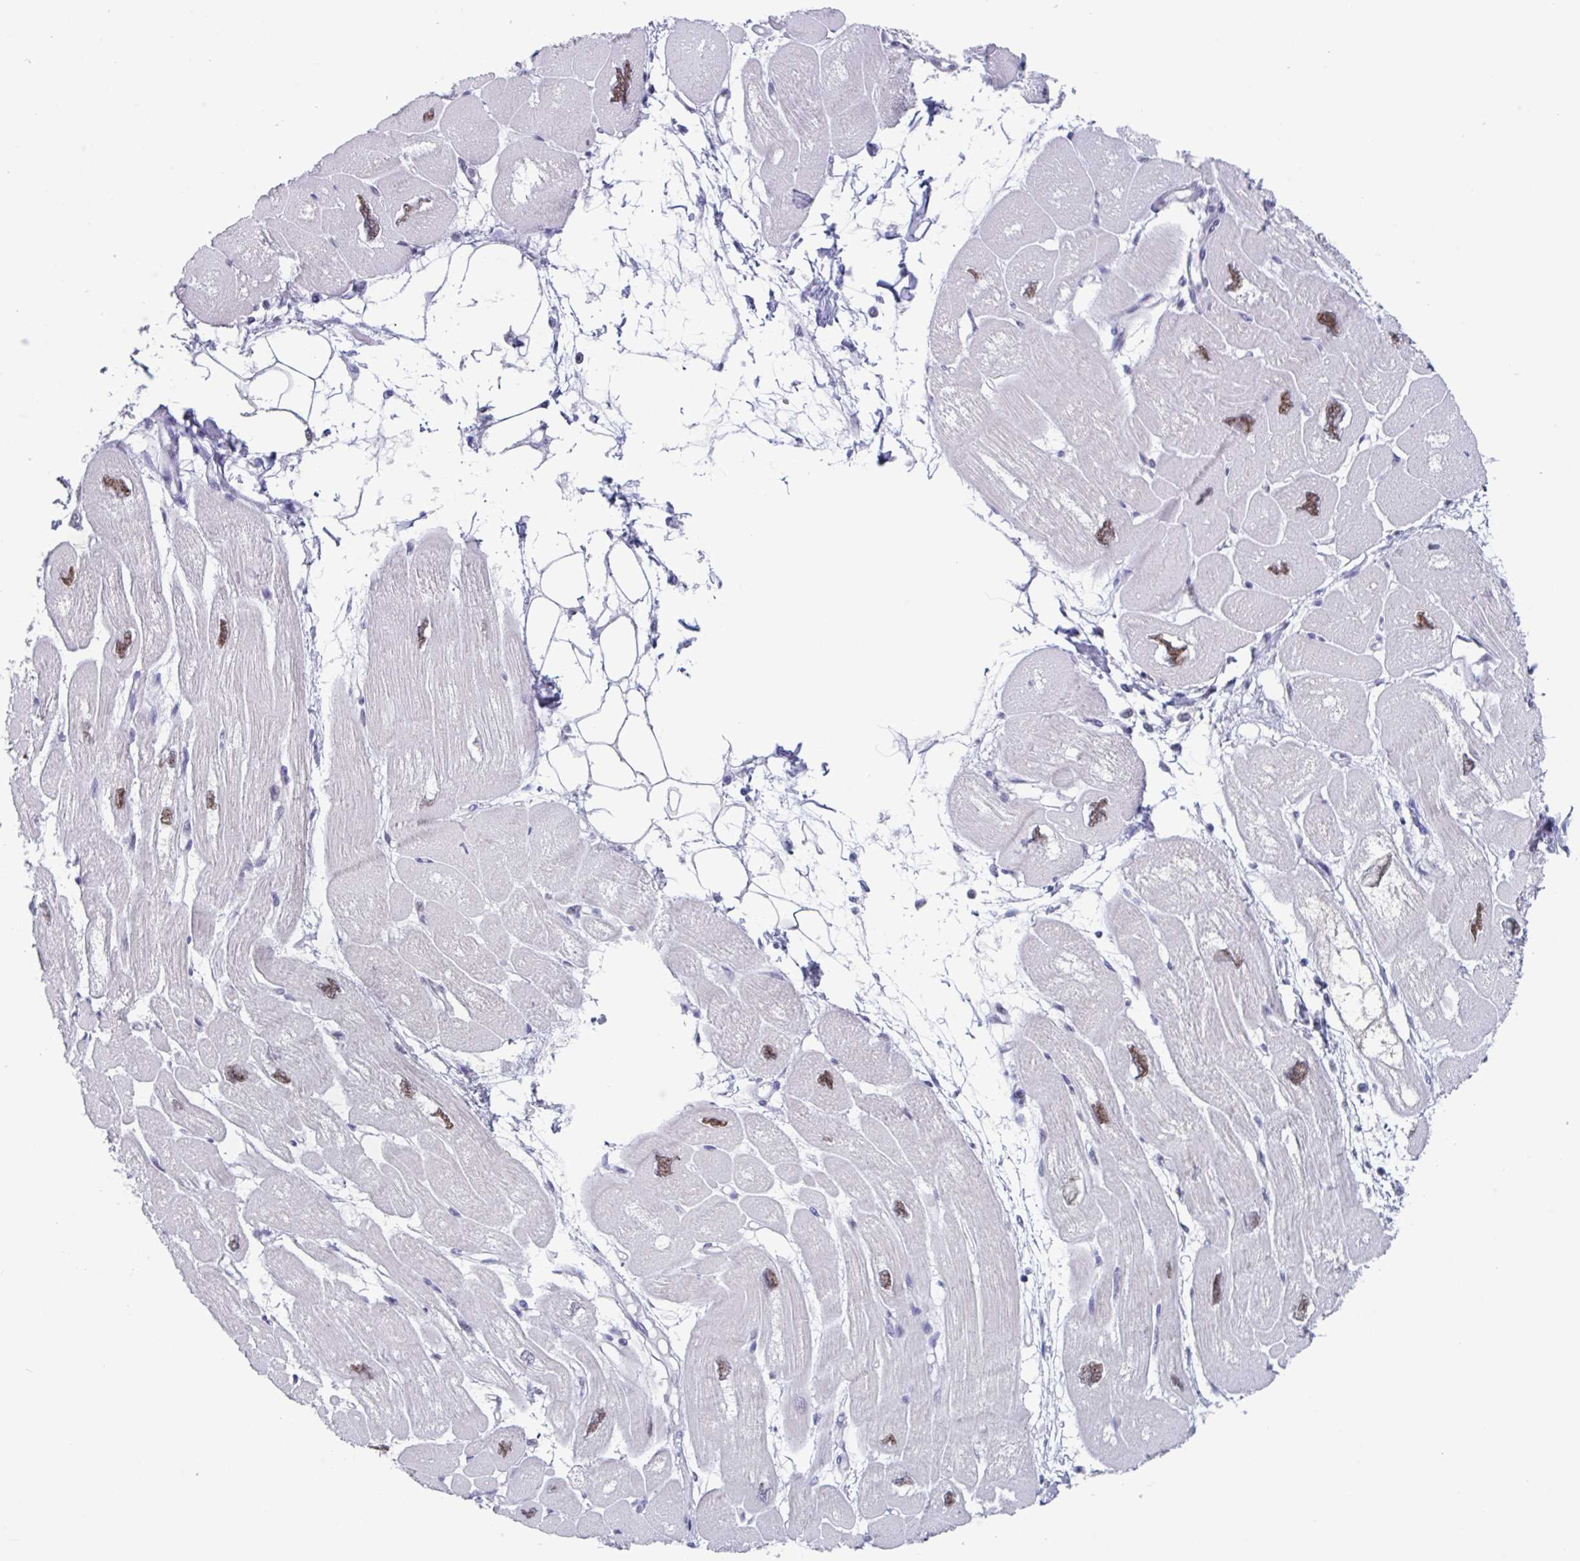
{"staining": {"intensity": "moderate", "quantity": "25%-75%", "location": "nuclear"}, "tissue": "heart muscle", "cell_type": "Cardiomyocytes", "image_type": "normal", "snomed": [{"axis": "morphology", "description": "Normal tissue, NOS"}, {"axis": "topography", "description": "Heart"}], "caption": "Cardiomyocytes show medium levels of moderate nuclear expression in approximately 25%-75% of cells in unremarkable heart muscle.", "gene": "PUF60", "patient": {"sex": "male", "age": 42}}